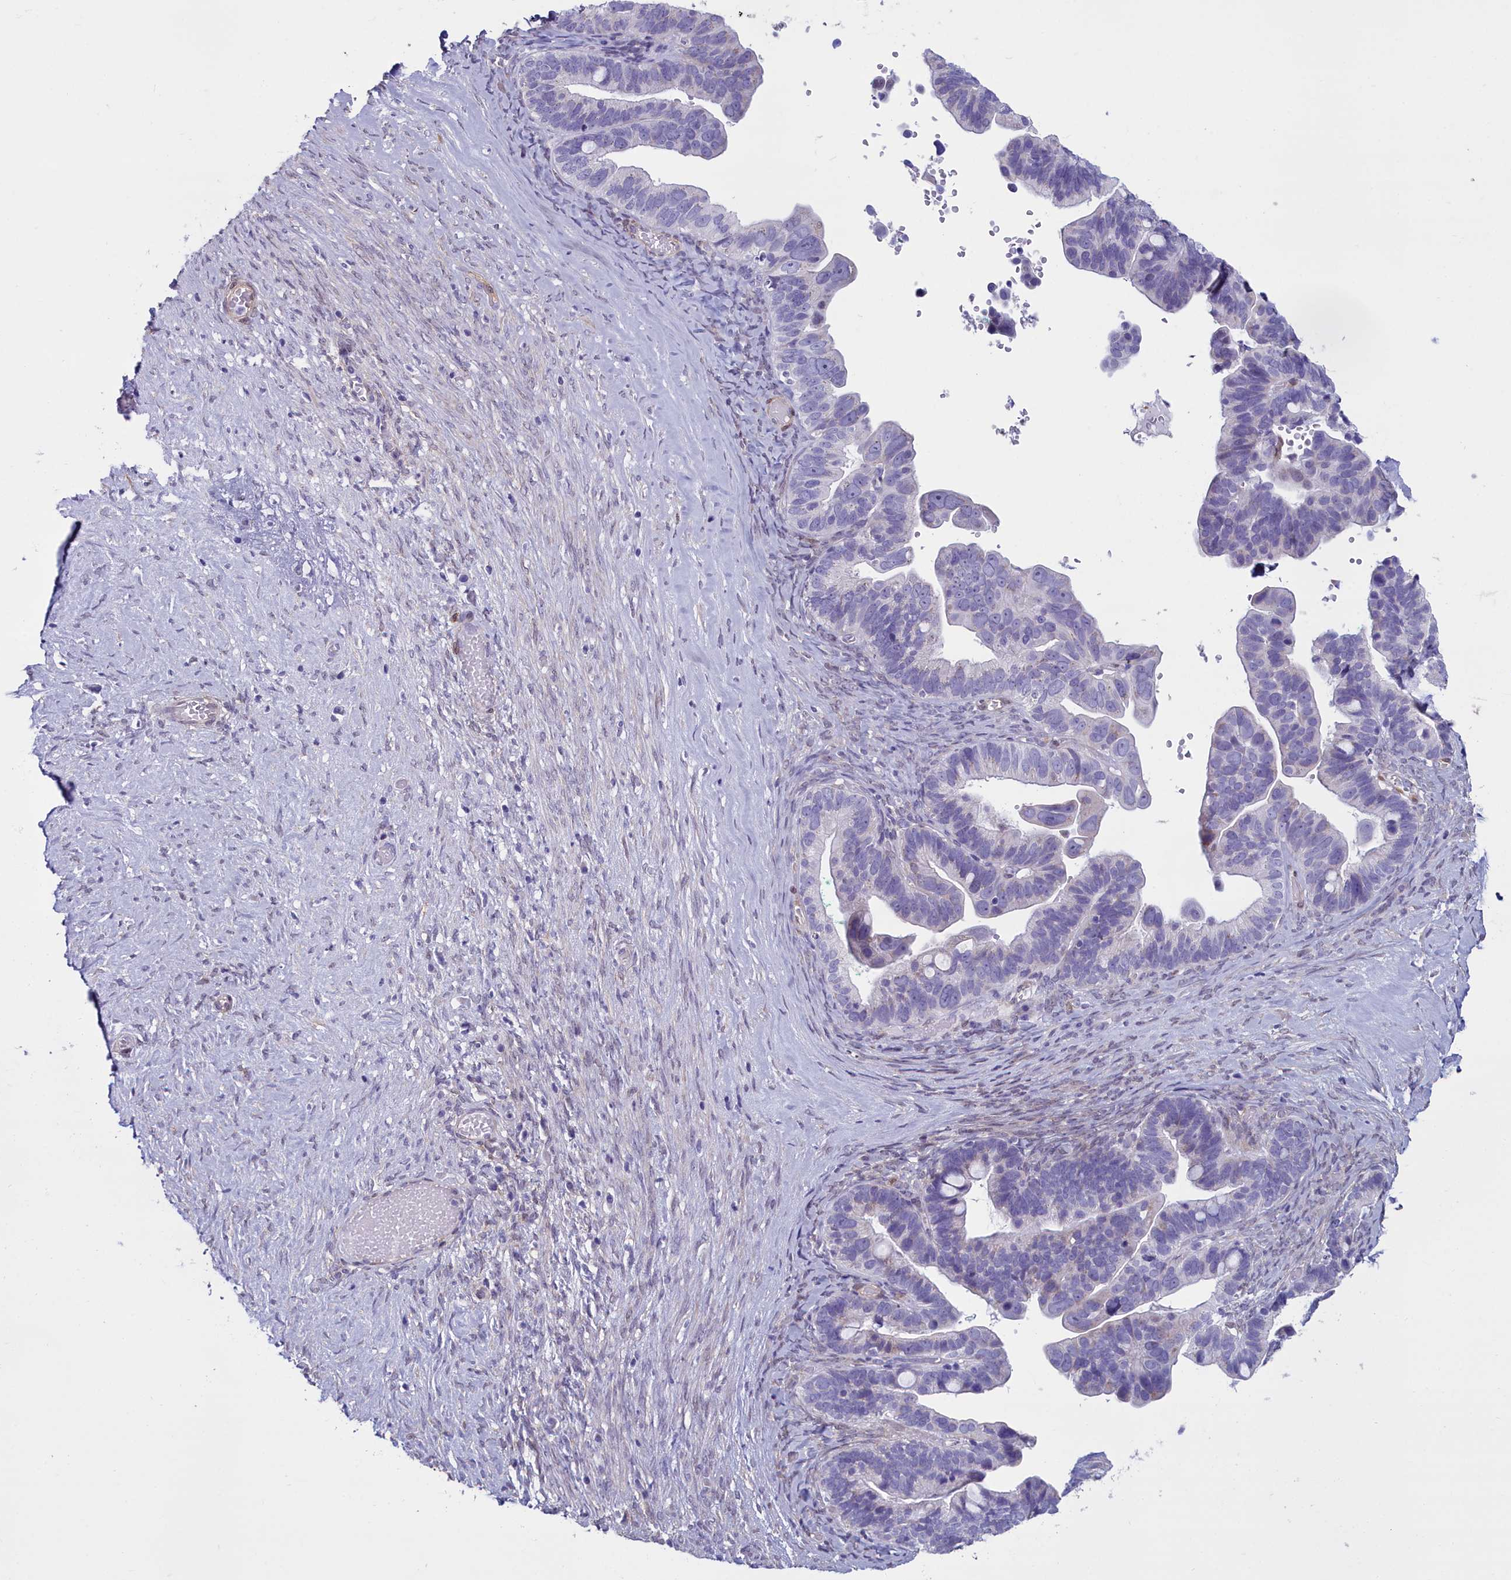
{"staining": {"intensity": "negative", "quantity": "none", "location": "none"}, "tissue": "ovarian cancer", "cell_type": "Tumor cells", "image_type": "cancer", "snomed": [{"axis": "morphology", "description": "Cystadenocarcinoma, serous, NOS"}, {"axis": "topography", "description": "Ovary"}], "caption": "Immunohistochemical staining of human ovarian cancer demonstrates no significant staining in tumor cells.", "gene": "PPP1R14A", "patient": {"sex": "female", "age": 56}}